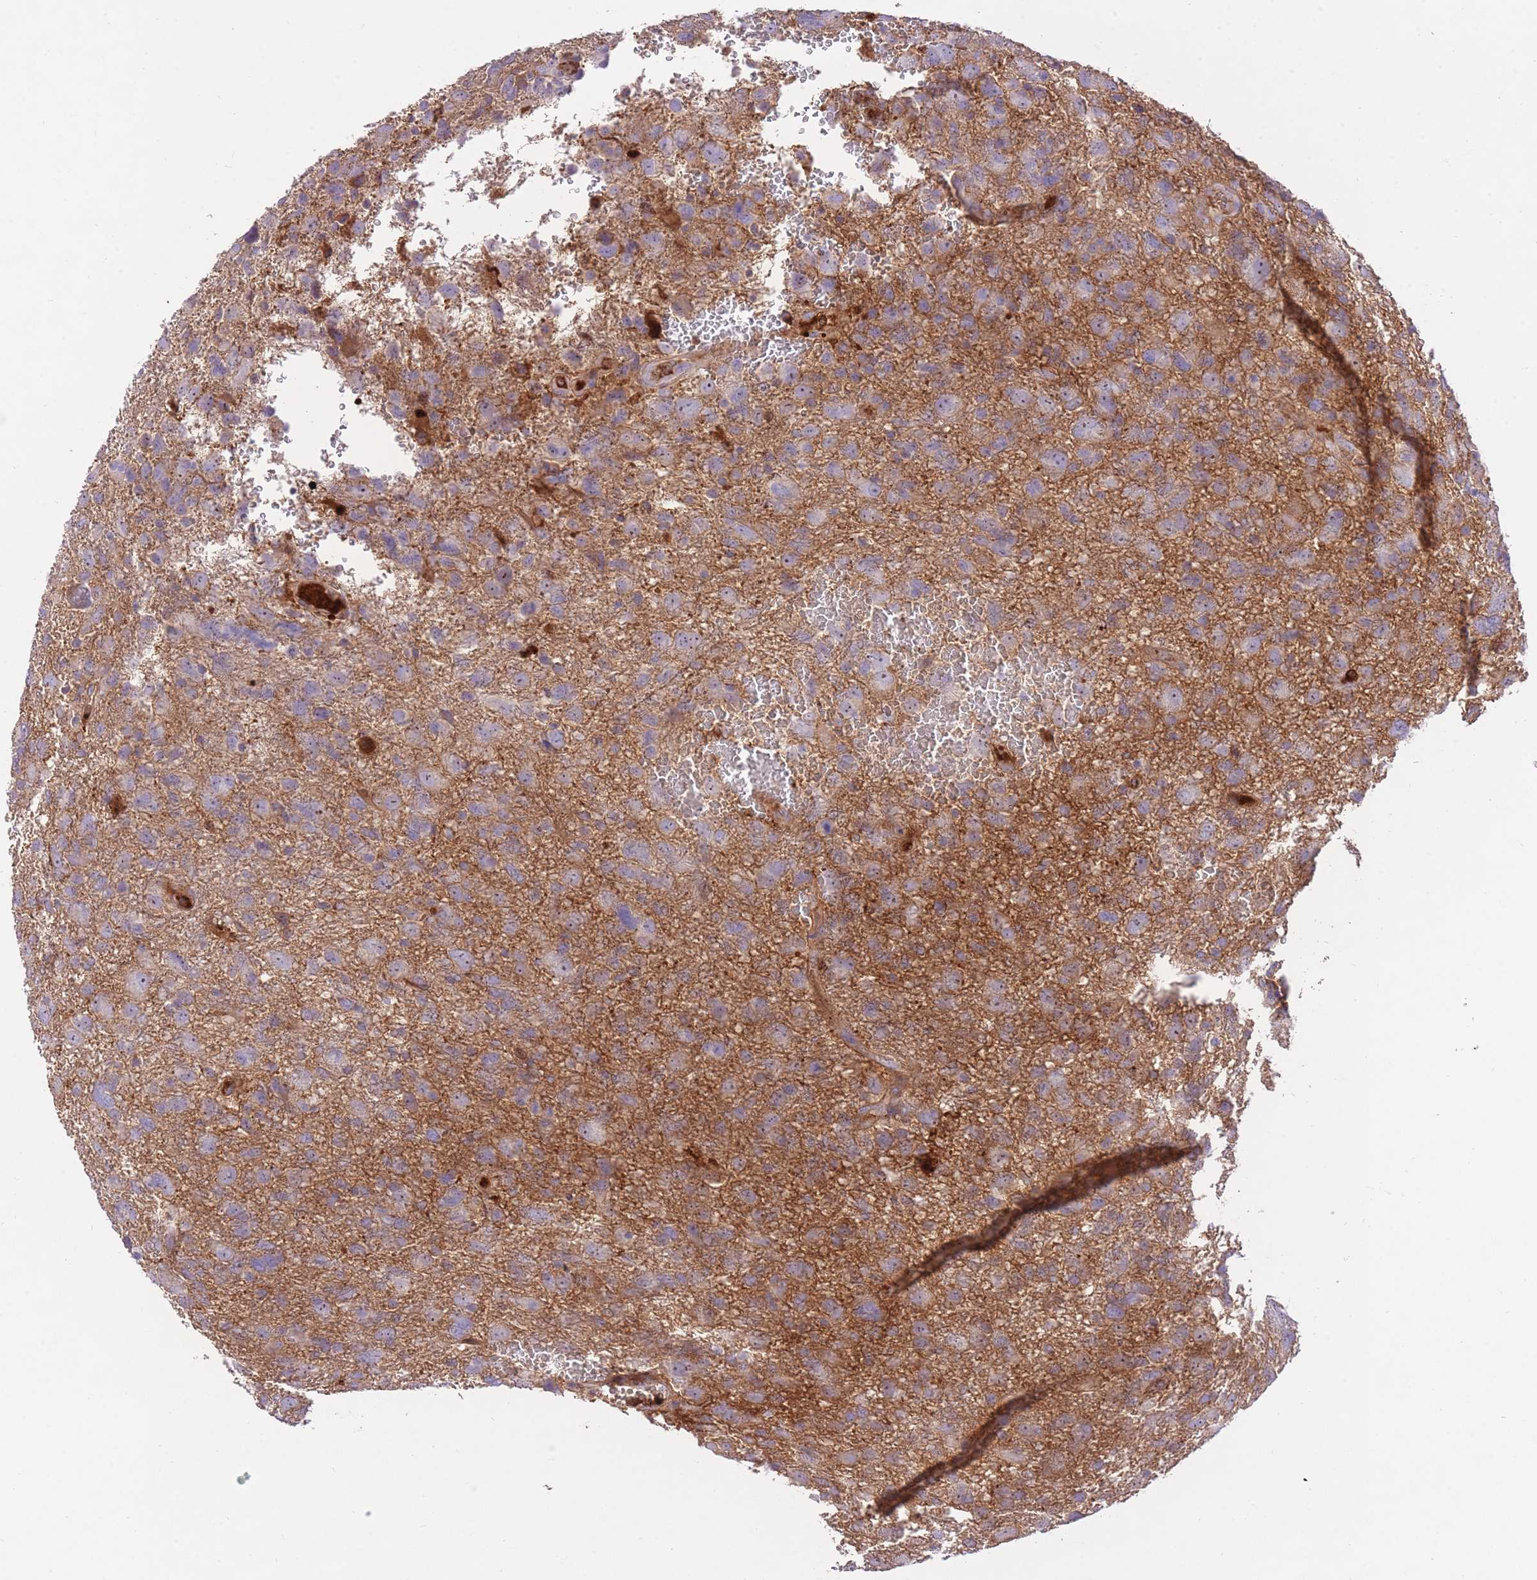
{"staining": {"intensity": "negative", "quantity": "none", "location": "none"}, "tissue": "glioma", "cell_type": "Tumor cells", "image_type": "cancer", "snomed": [{"axis": "morphology", "description": "Glioma, malignant, High grade"}, {"axis": "topography", "description": "Brain"}], "caption": "This is an IHC image of glioma. There is no positivity in tumor cells.", "gene": "HRG", "patient": {"sex": "male", "age": 61}}